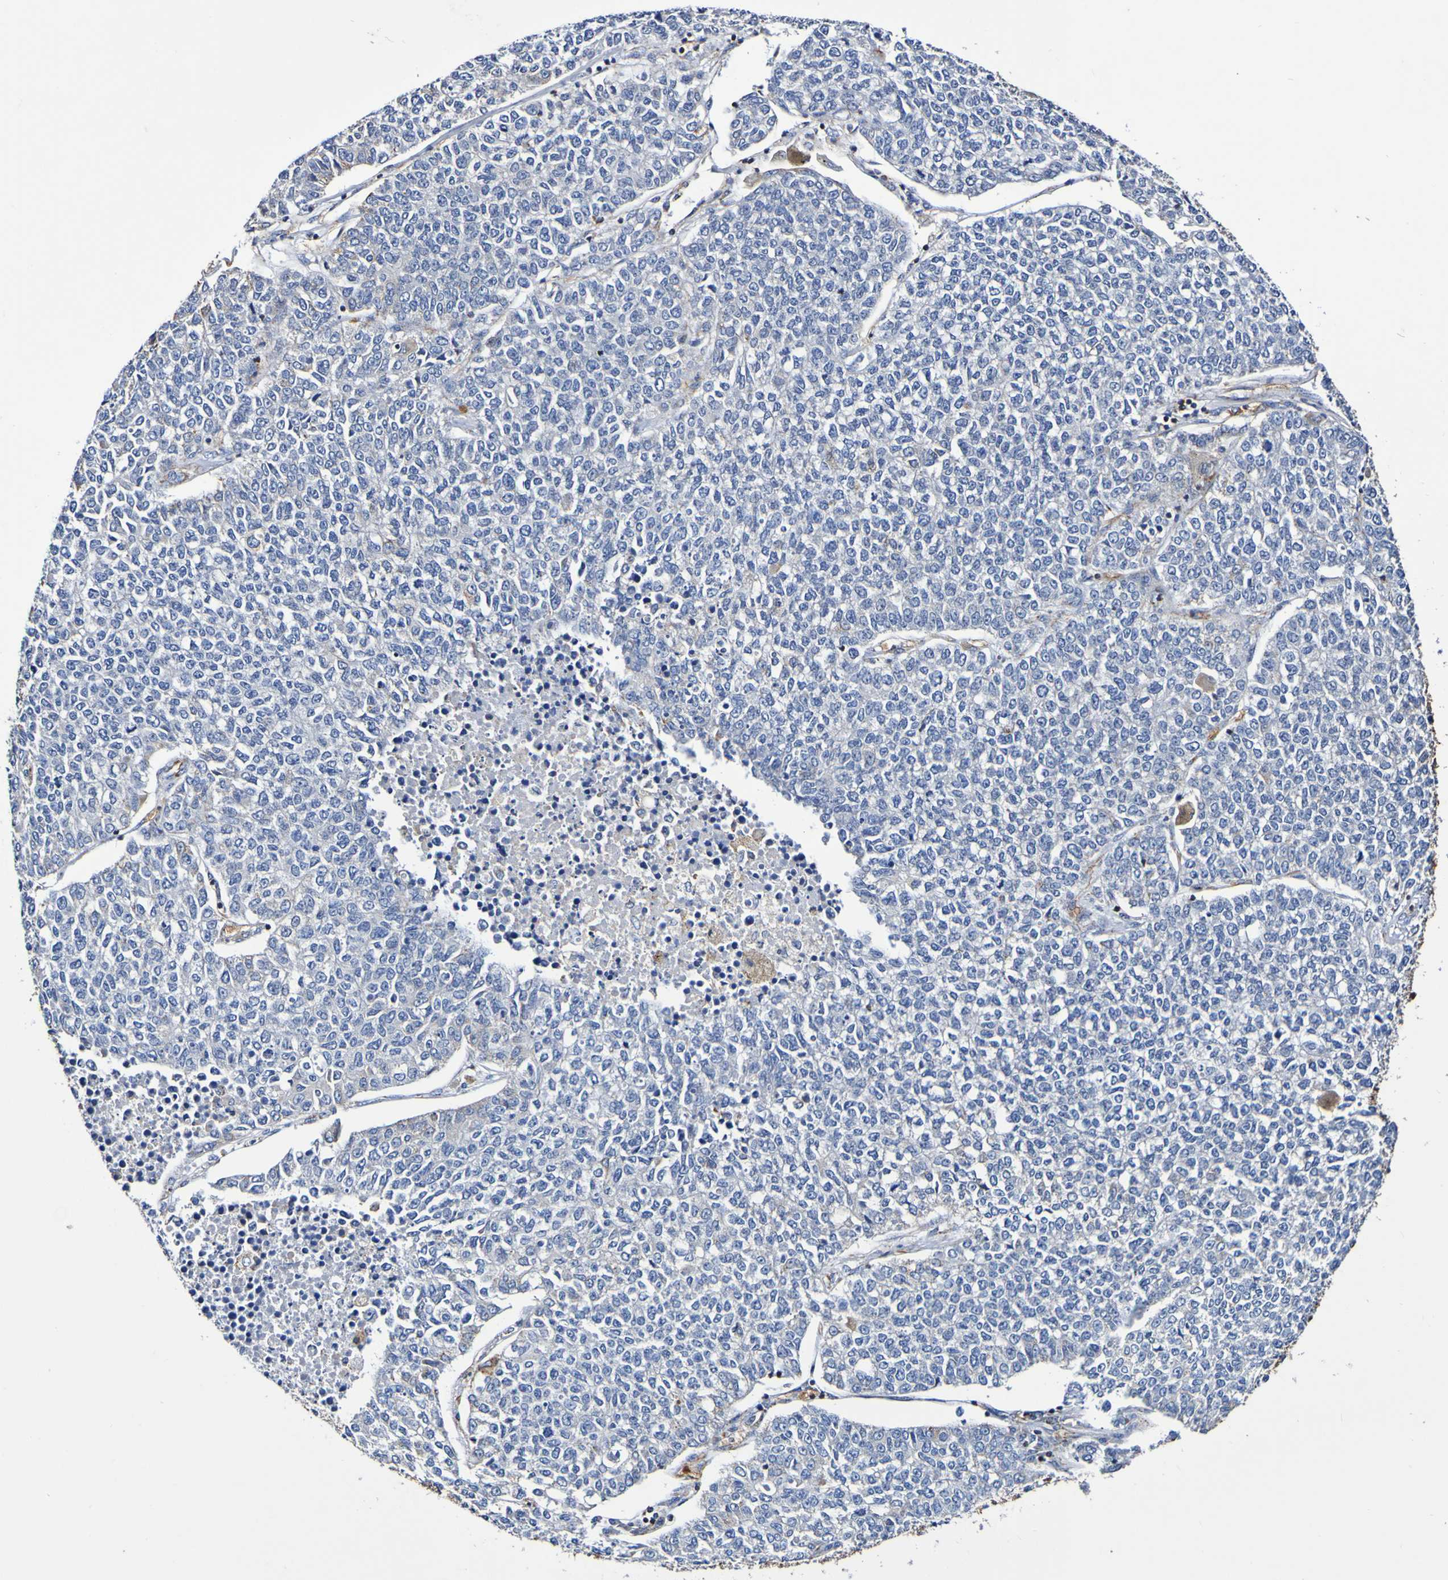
{"staining": {"intensity": "negative", "quantity": "none", "location": "none"}, "tissue": "lung cancer", "cell_type": "Tumor cells", "image_type": "cancer", "snomed": [{"axis": "morphology", "description": "Adenocarcinoma, NOS"}, {"axis": "topography", "description": "Lung"}], "caption": "This image is of lung cancer (adenocarcinoma) stained with immunohistochemistry to label a protein in brown with the nuclei are counter-stained blue. There is no positivity in tumor cells.", "gene": "WNT4", "patient": {"sex": "male", "age": 49}}